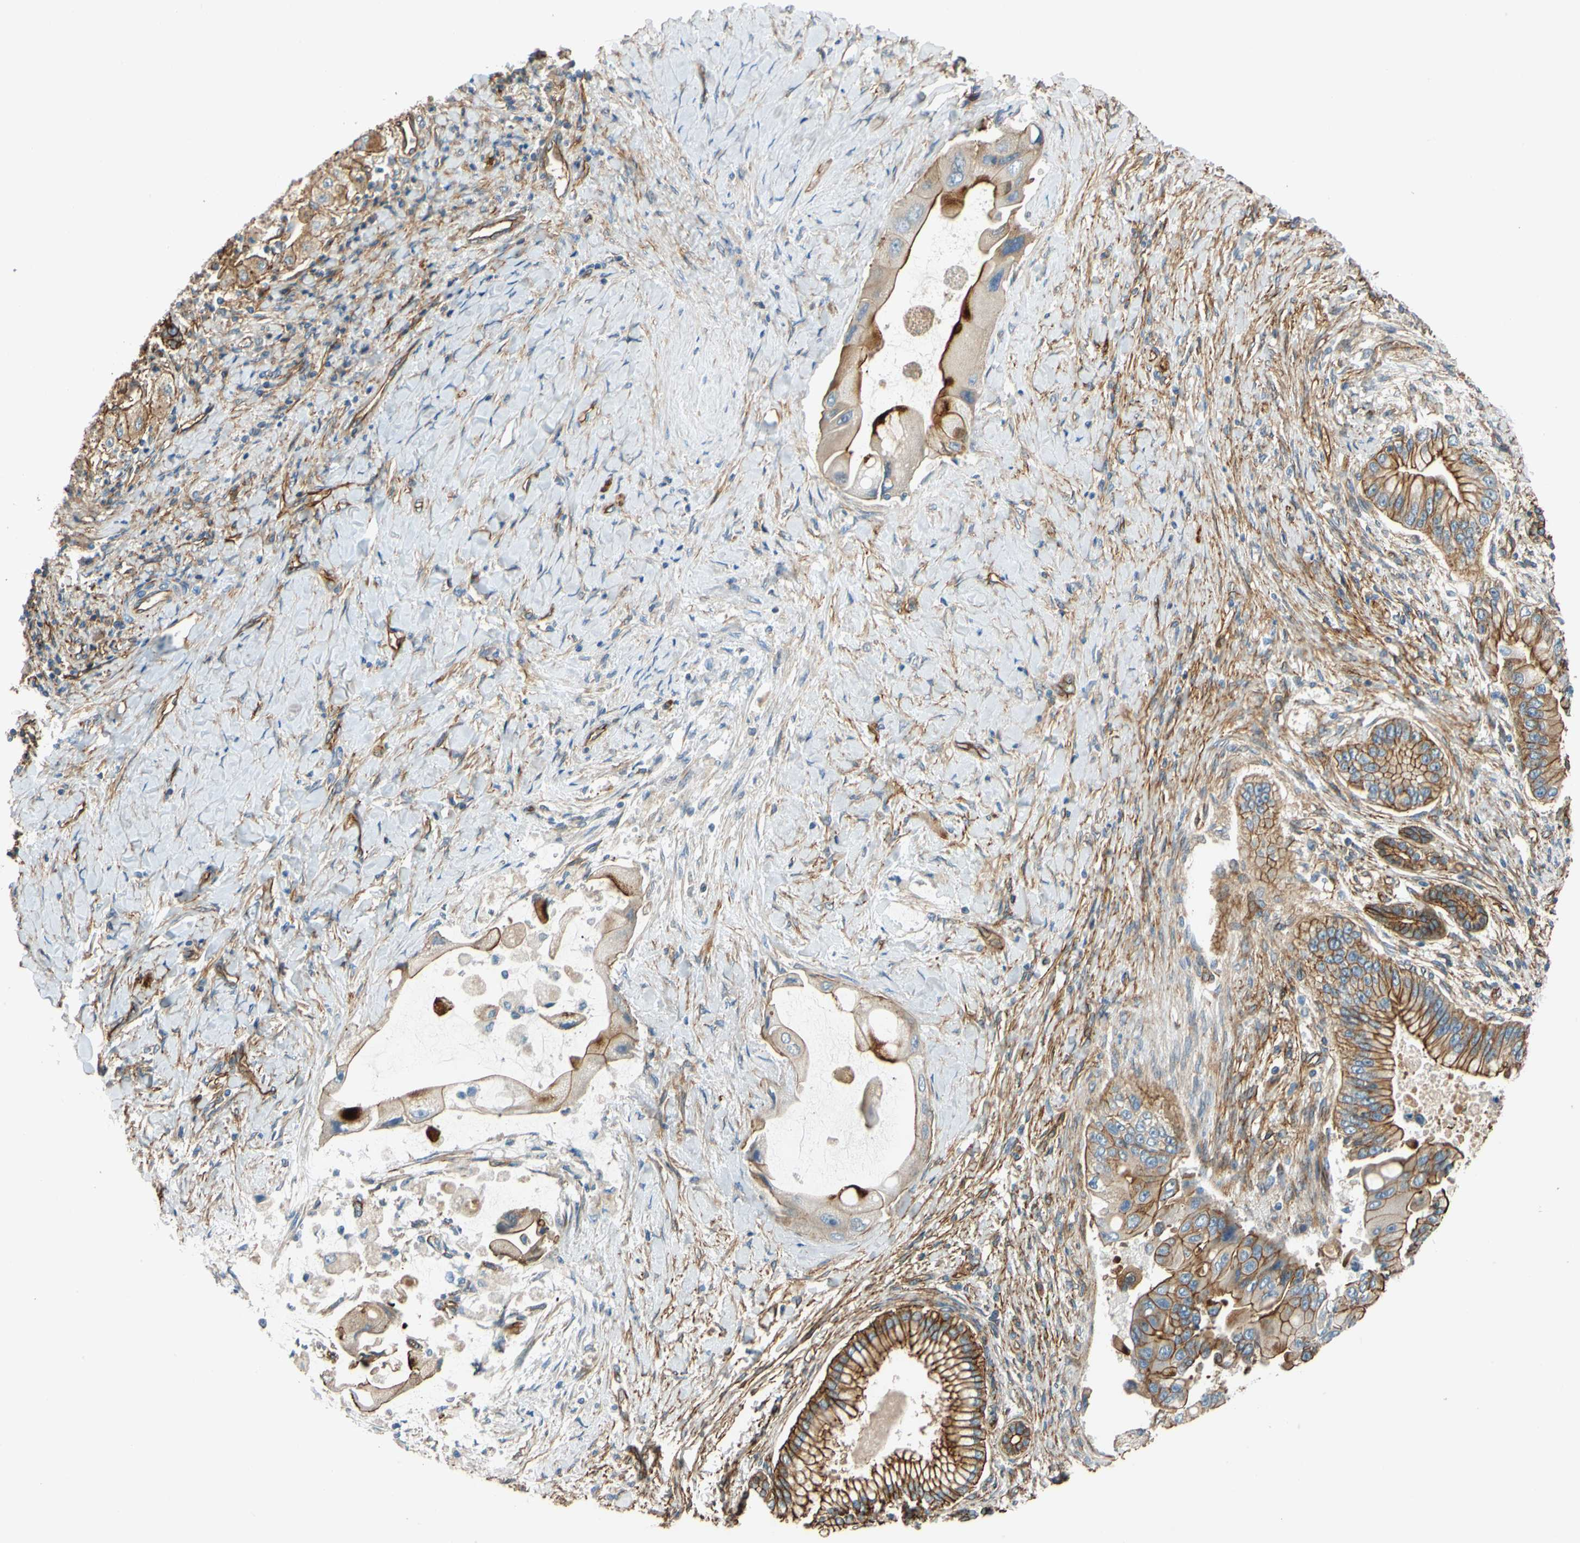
{"staining": {"intensity": "moderate", "quantity": ">75%", "location": "cytoplasmic/membranous"}, "tissue": "liver cancer", "cell_type": "Tumor cells", "image_type": "cancer", "snomed": [{"axis": "morphology", "description": "Normal tissue, NOS"}, {"axis": "morphology", "description": "Cholangiocarcinoma"}, {"axis": "topography", "description": "Liver"}, {"axis": "topography", "description": "Peripheral nerve tissue"}], "caption": "Tumor cells show medium levels of moderate cytoplasmic/membranous staining in about >75% of cells in human liver cancer (cholangiocarcinoma).", "gene": "SPTAN1", "patient": {"sex": "male", "age": 50}}